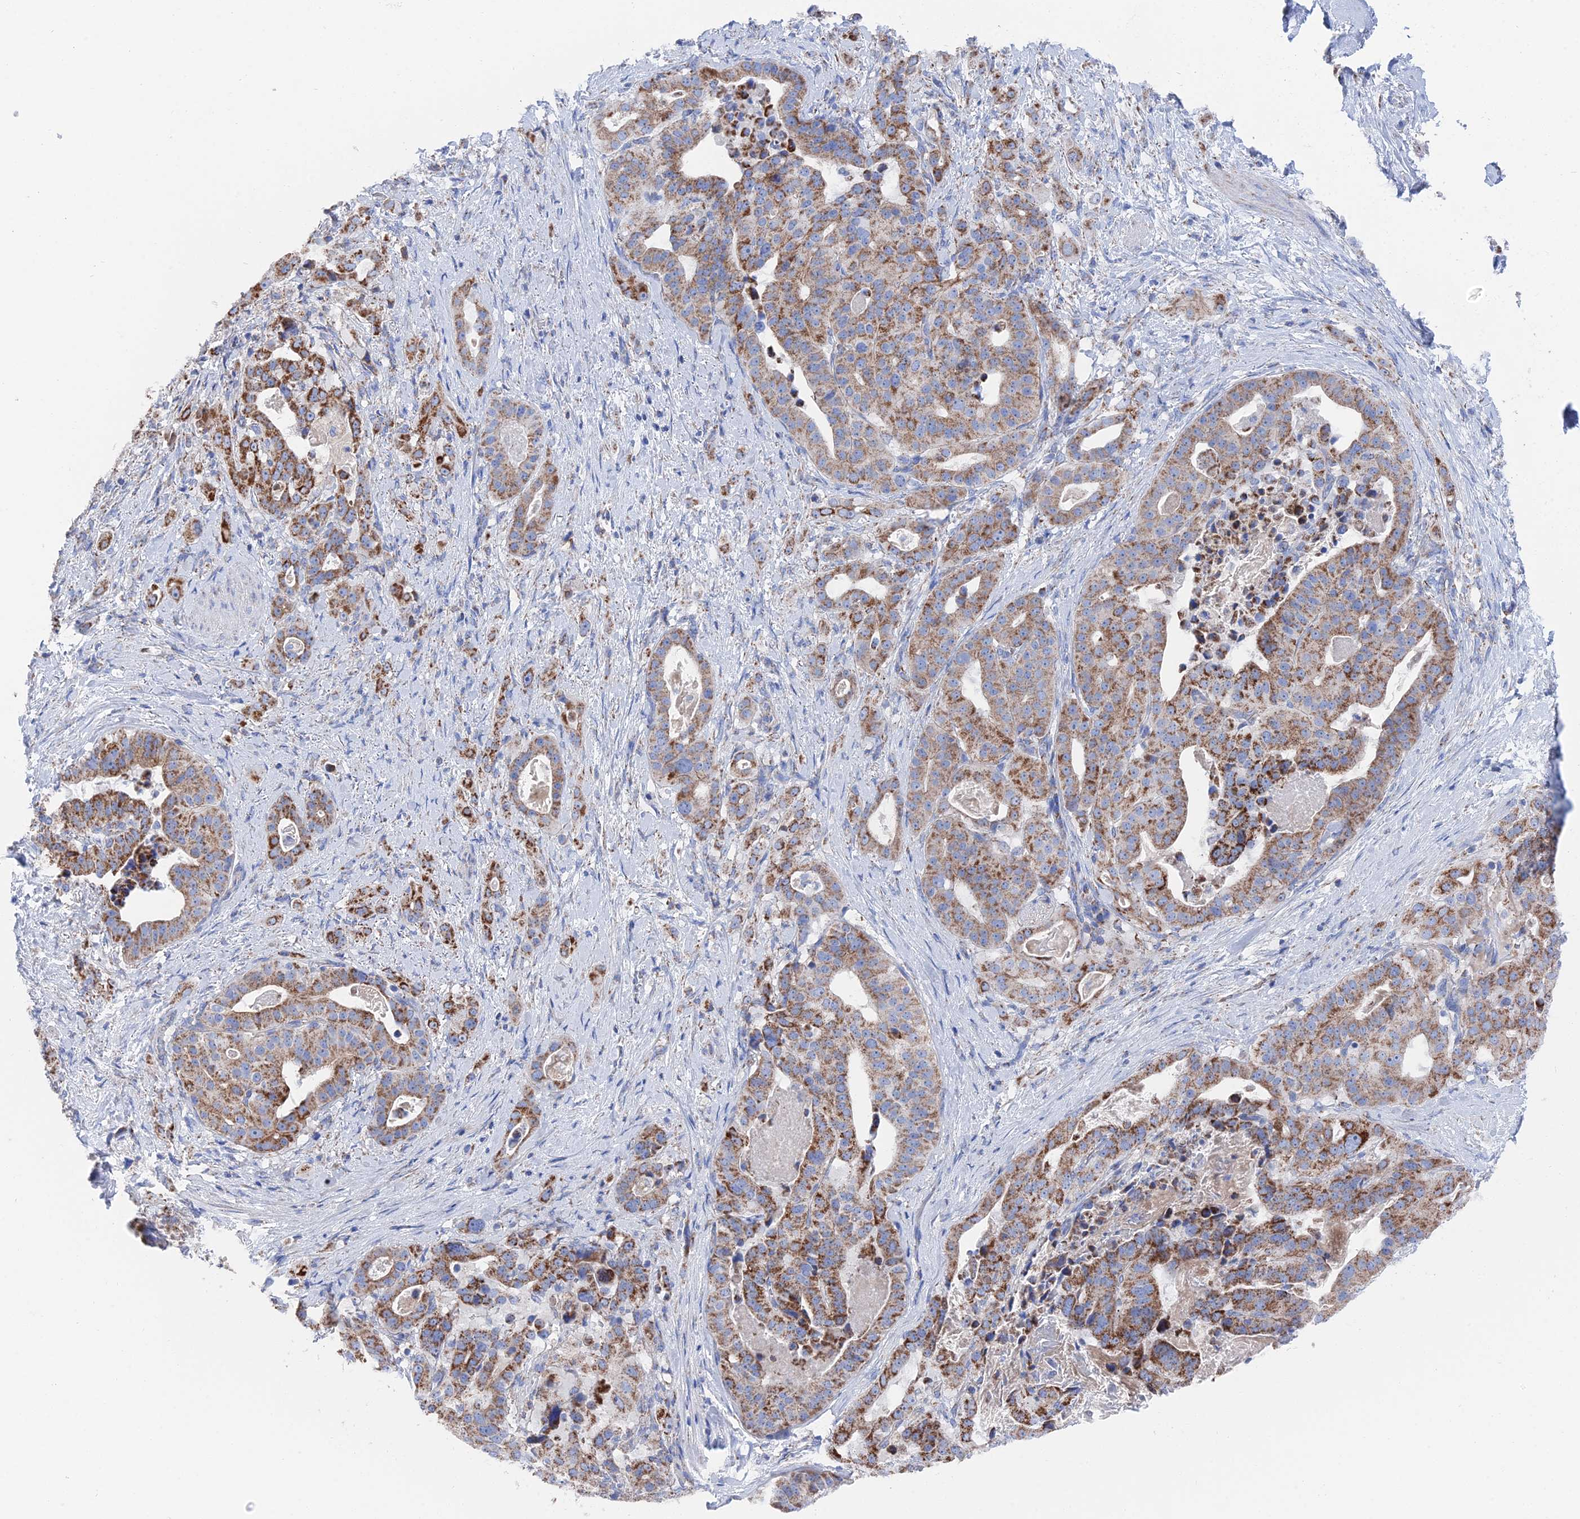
{"staining": {"intensity": "moderate", "quantity": ">75%", "location": "cytoplasmic/membranous"}, "tissue": "stomach cancer", "cell_type": "Tumor cells", "image_type": "cancer", "snomed": [{"axis": "morphology", "description": "Adenocarcinoma, NOS"}, {"axis": "topography", "description": "Stomach"}], "caption": "Immunohistochemical staining of human stomach cancer exhibits medium levels of moderate cytoplasmic/membranous protein positivity in about >75% of tumor cells. (brown staining indicates protein expression, while blue staining denotes nuclei).", "gene": "IFT80", "patient": {"sex": "male", "age": 48}}